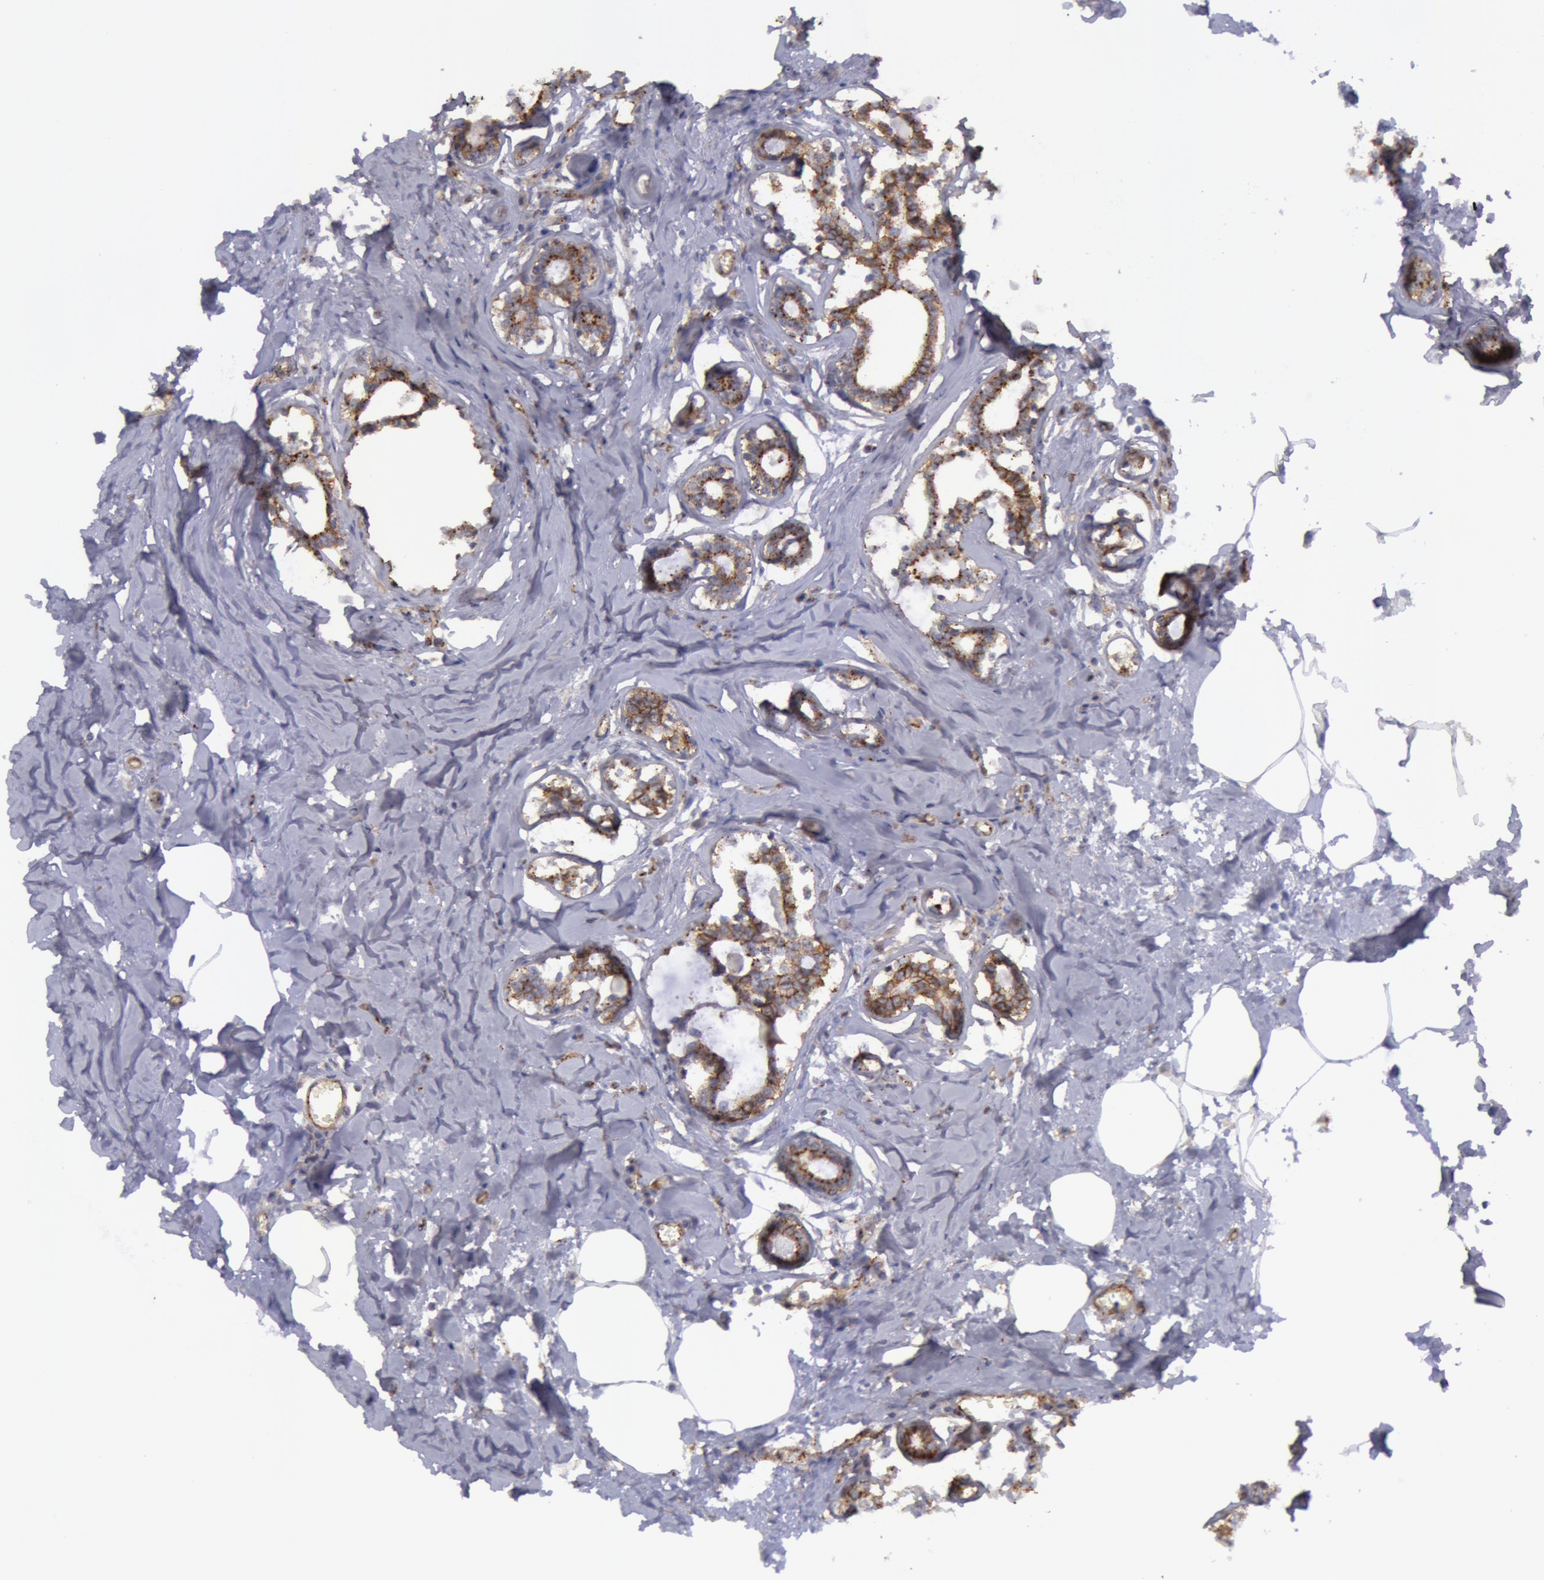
{"staining": {"intensity": "moderate", "quantity": ">75%", "location": "cytoplasmic/membranous"}, "tissue": "breast cancer", "cell_type": "Tumor cells", "image_type": "cancer", "snomed": [{"axis": "morphology", "description": "Lobular carcinoma"}, {"axis": "topography", "description": "Breast"}], "caption": "Immunohistochemical staining of human lobular carcinoma (breast) shows medium levels of moderate cytoplasmic/membranous staining in approximately >75% of tumor cells.", "gene": "FLOT2", "patient": {"sex": "female", "age": 51}}